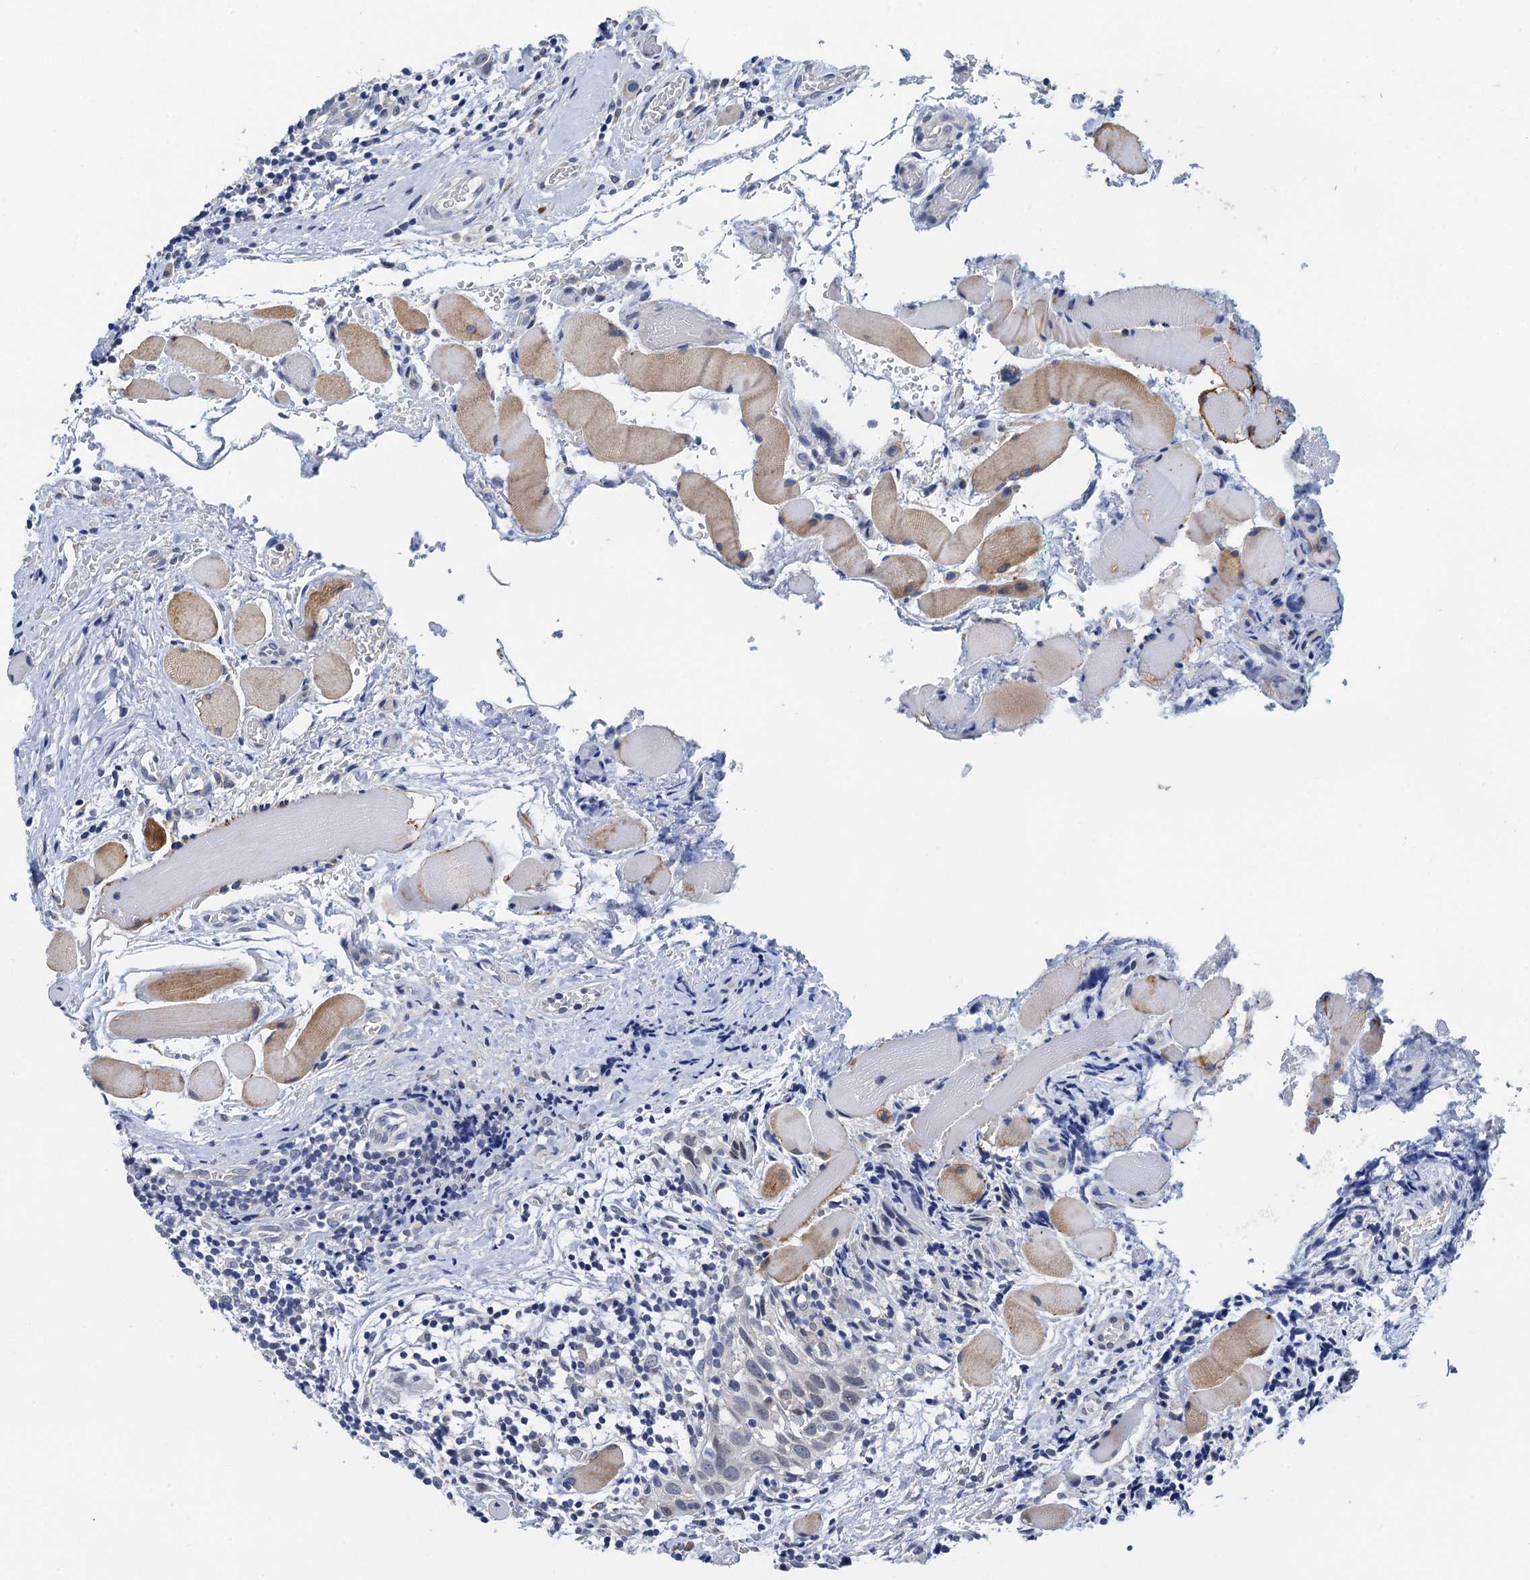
{"staining": {"intensity": "negative", "quantity": "none", "location": "none"}, "tissue": "head and neck cancer", "cell_type": "Tumor cells", "image_type": "cancer", "snomed": [{"axis": "morphology", "description": "Squamous cell carcinoma, NOS"}, {"axis": "topography", "description": "Oral tissue"}, {"axis": "topography", "description": "Head-Neck"}], "caption": "Micrograph shows no significant protein staining in tumor cells of squamous cell carcinoma (head and neck).", "gene": "TMEM39B", "patient": {"sex": "female", "age": 50}}